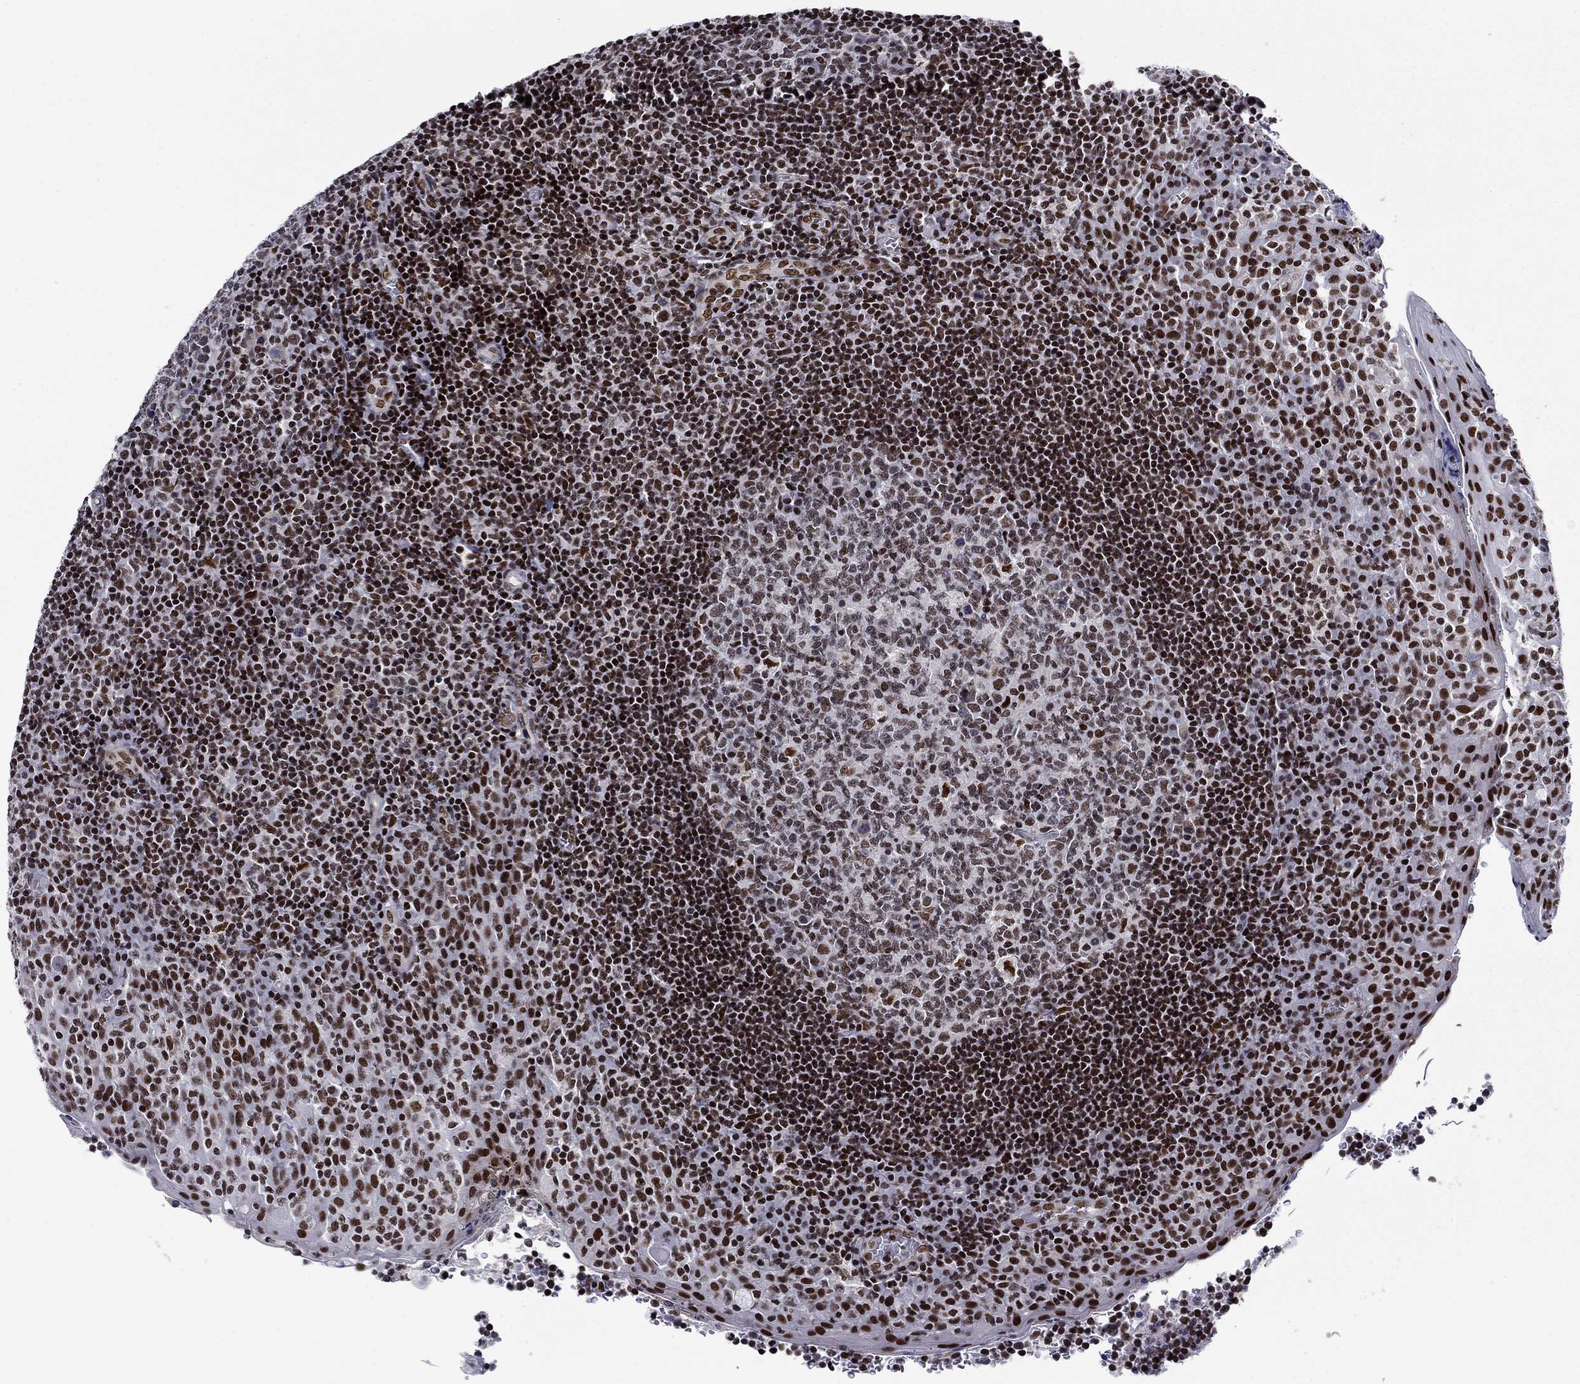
{"staining": {"intensity": "strong", "quantity": "<25%", "location": "nuclear"}, "tissue": "tonsil", "cell_type": "Germinal center cells", "image_type": "normal", "snomed": [{"axis": "morphology", "description": "Normal tissue, NOS"}, {"axis": "topography", "description": "Tonsil"}], "caption": "A brown stain shows strong nuclear expression of a protein in germinal center cells of normal tonsil.", "gene": "RPRD1B", "patient": {"sex": "female", "age": 13}}